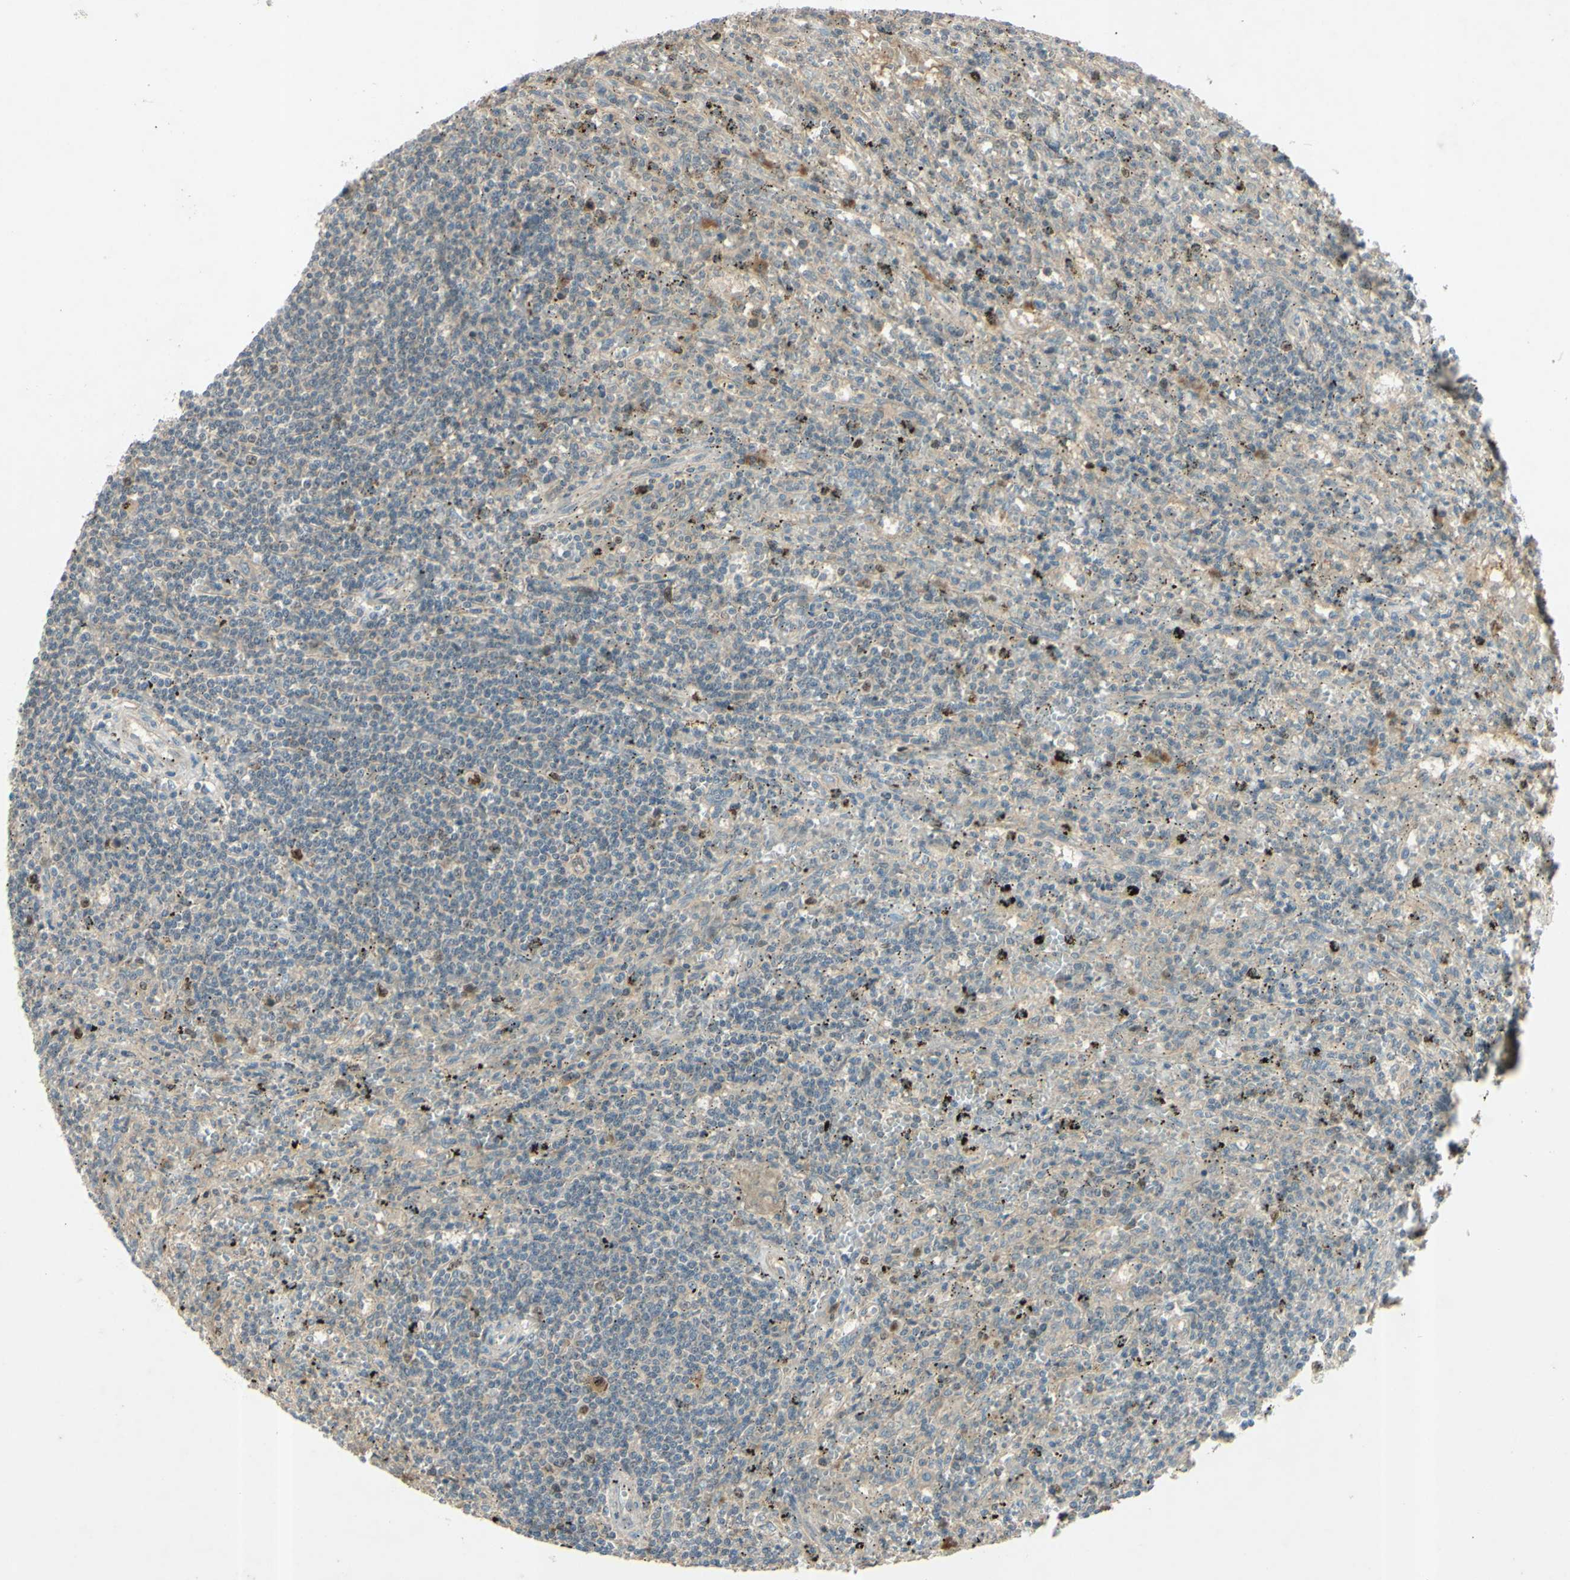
{"staining": {"intensity": "strong", "quantity": "<25%", "location": "nuclear"}, "tissue": "lymphoma", "cell_type": "Tumor cells", "image_type": "cancer", "snomed": [{"axis": "morphology", "description": "Malignant lymphoma, non-Hodgkin's type, Low grade"}, {"axis": "topography", "description": "Spleen"}], "caption": "Human low-grade malignant lymphoma, non-Hodgkin's type stained with a protein marker reveals strong staining in tumor cells.", "gene": "RAD18", "patient": {"sex": "male", "age": 76}}